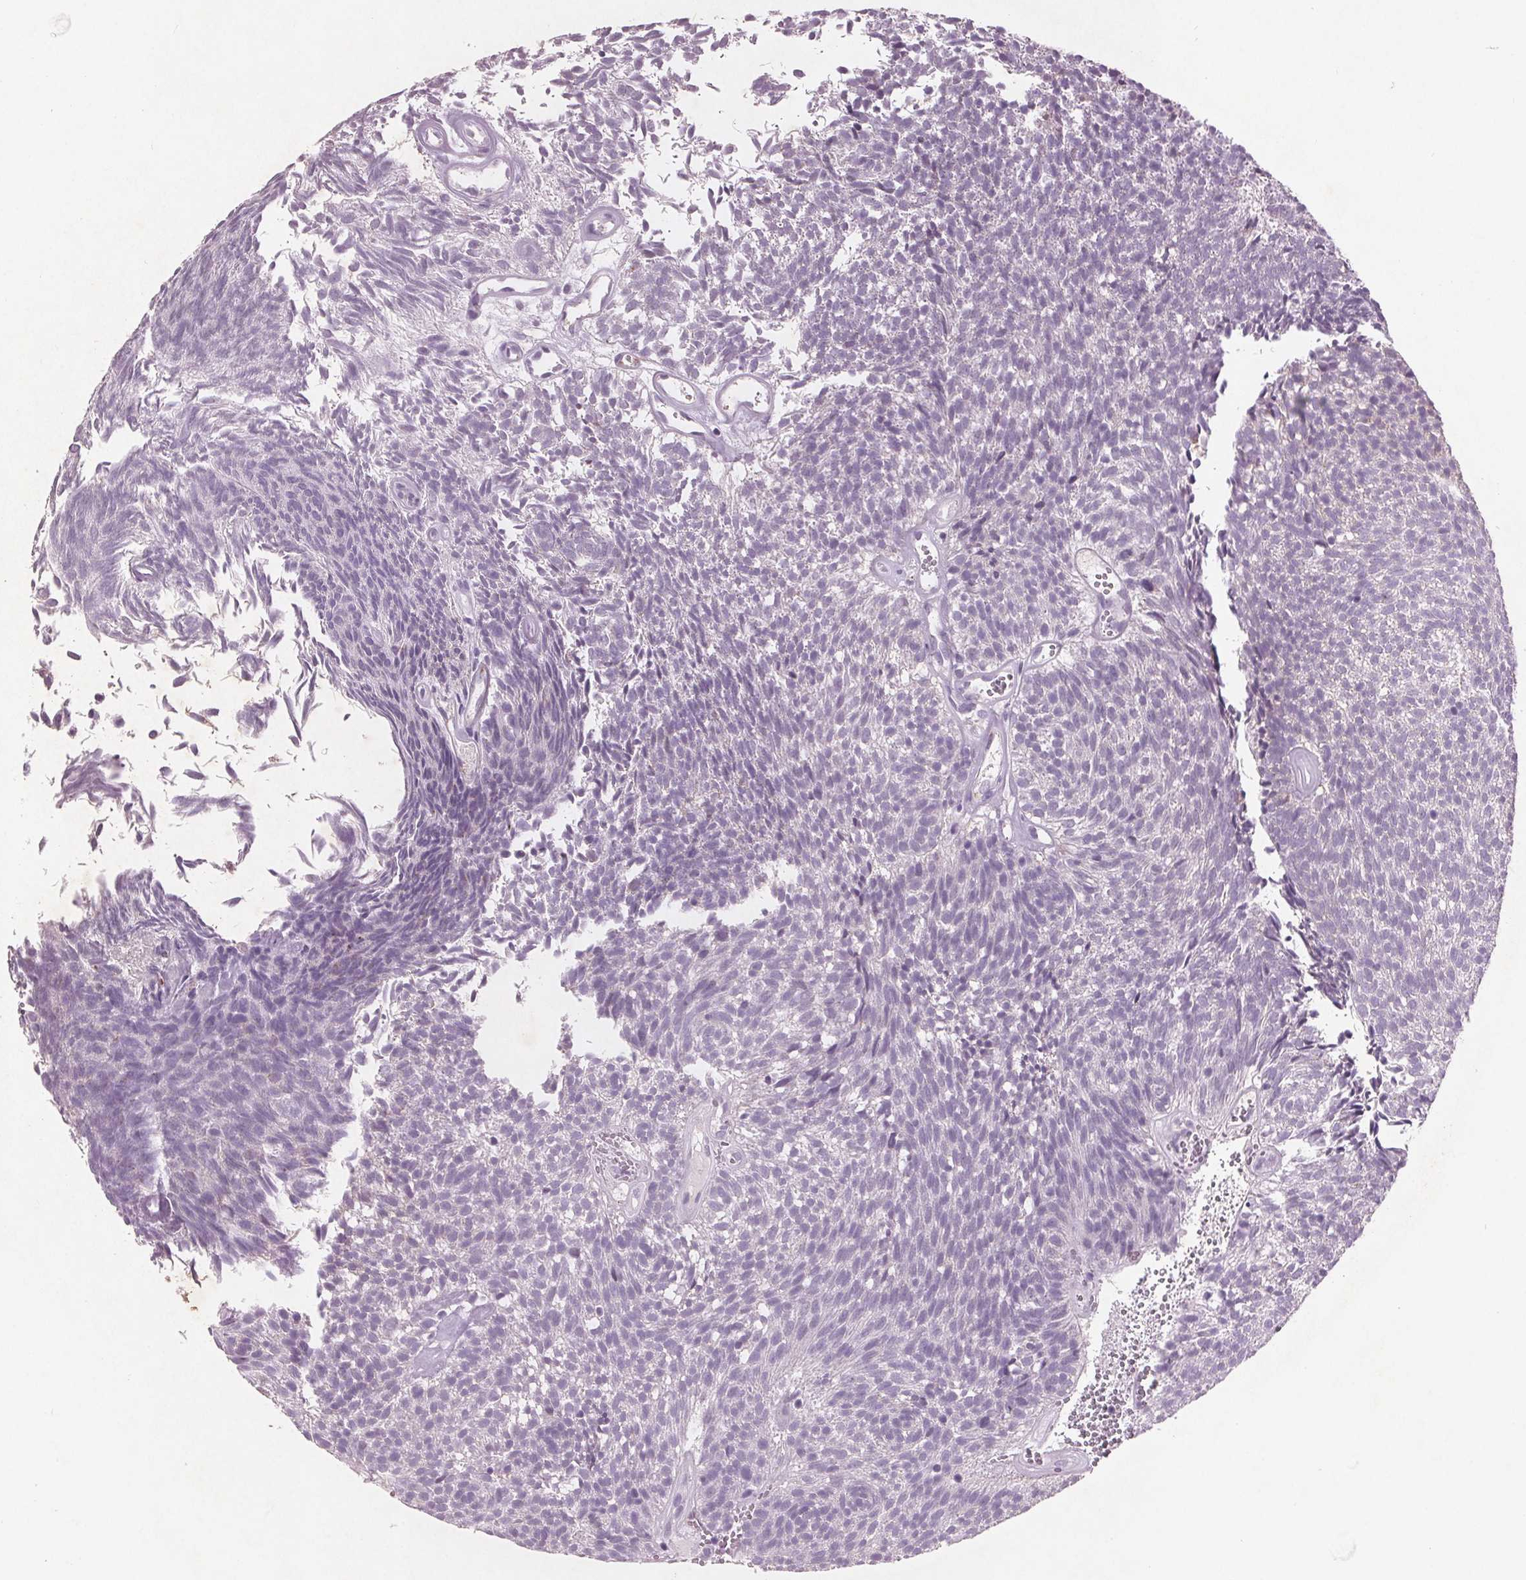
{"staining": {"intensity": "negative", "quantity": "none", "location": "none"}, "tissue": "urothelial cancer", "cell_type": "Tumor cells", "image_type": "cancer", "snomed": [{"axis": "morphology", "description": "Urothelial carcinoma, Low grade"}, {"axis": "topography", "description": "Urinary bladder"}], "caption": "An immunohistochemistry histopathology image of urothelial cancer is shown. There is no staining in tumor cells of urothelial cancer.", "gene": "PTPN14", "patient": {"sex": "male", "age": 77}}